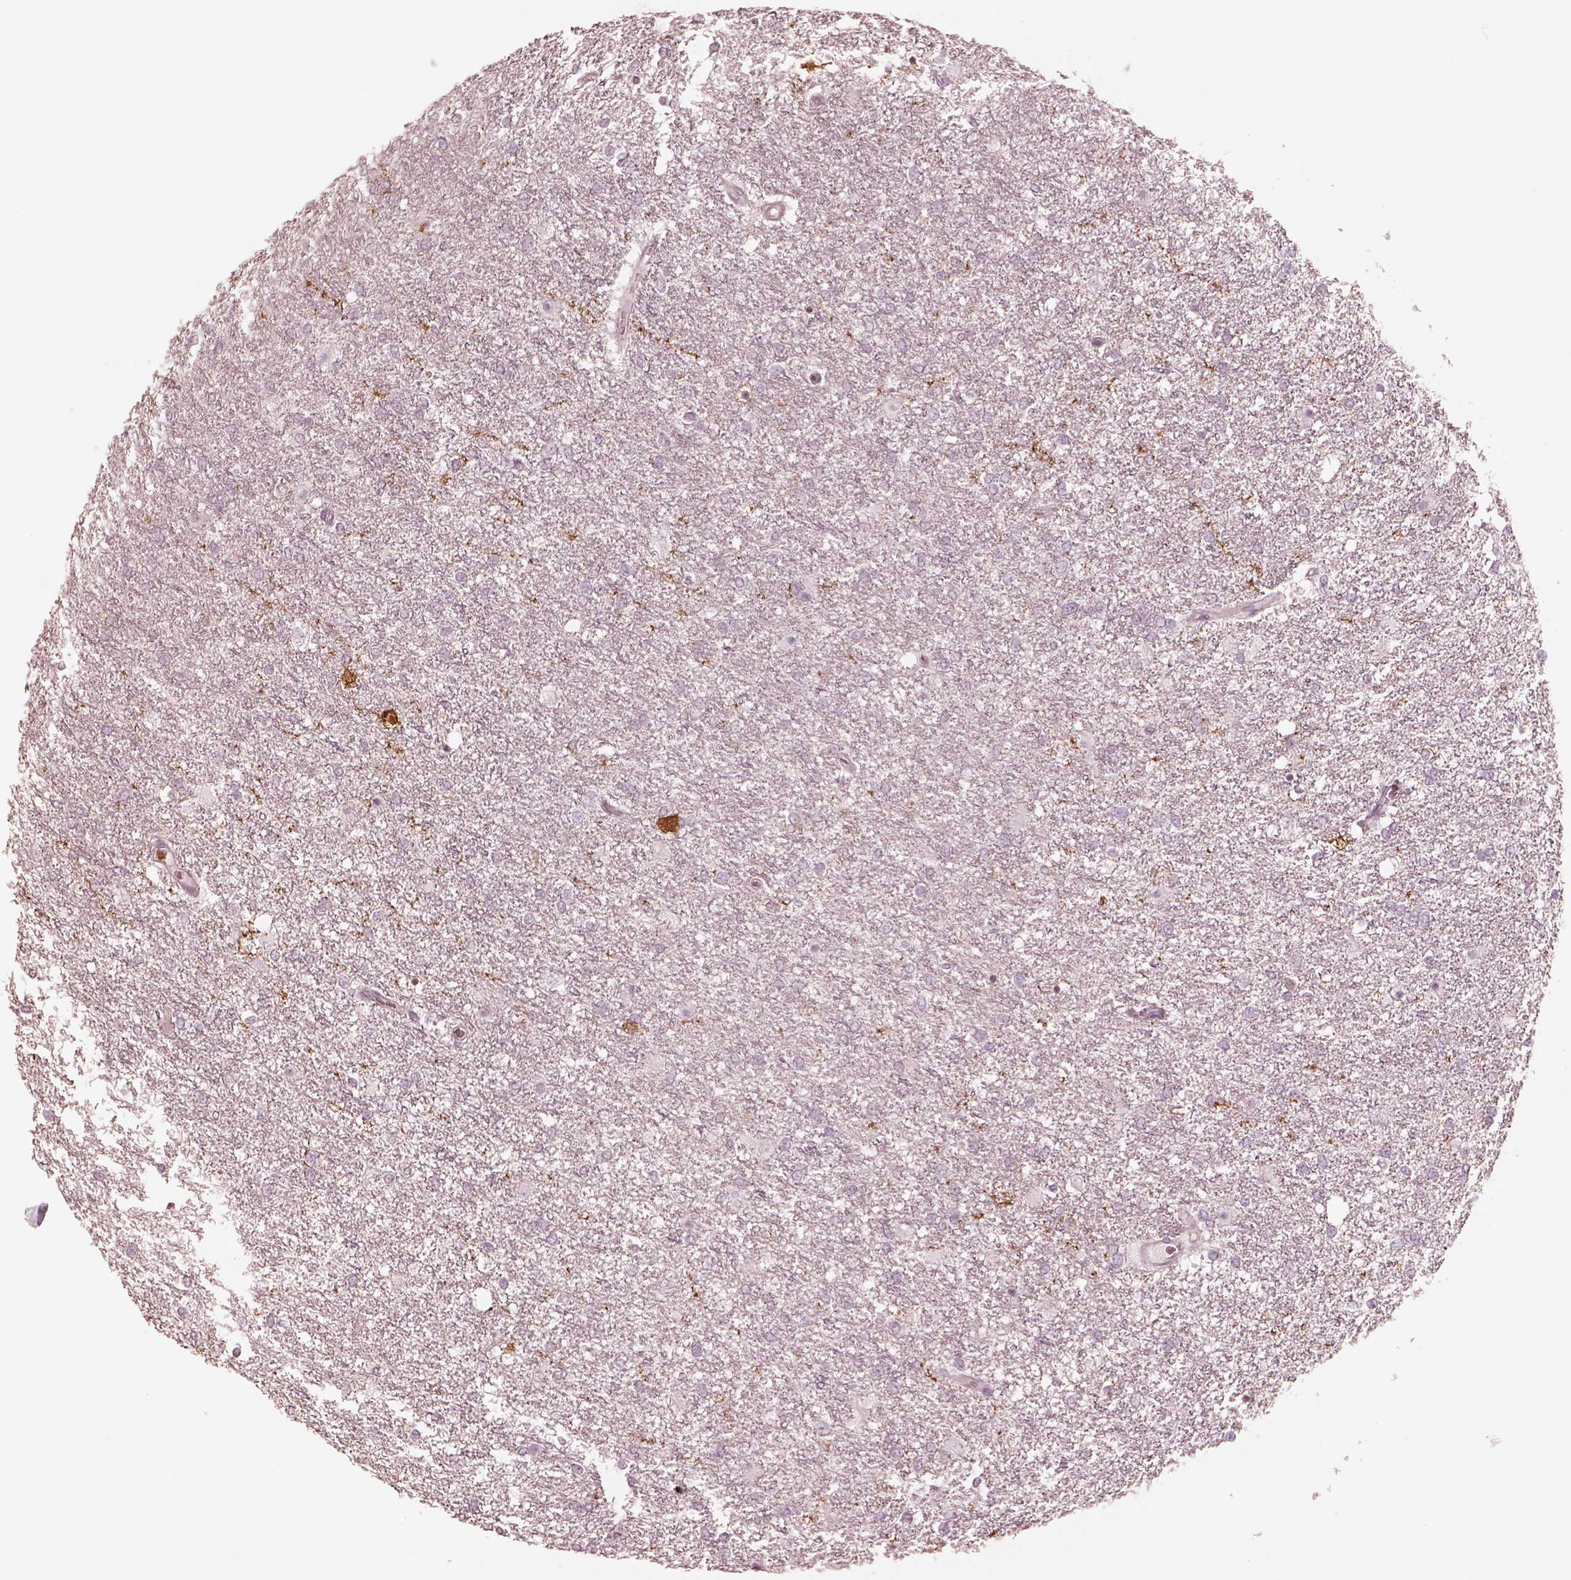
{"staining": {"intensity": "negative", "quantity": "none", "location": "none"}, "tissue": "glioma", "cell_type": "Tumor cells", "image_type": "cancer", "snomed": [{"axis": "morphology", "description": "Glioma, malignant, High grade"}, {"axis": "topography", "description": "Brain"}], "caption": "The histopathology image displays no significant positivity in tumor cells of glioma.", "gene": "GPRIN1", "patient": {"sex": "female", "age": 61}}